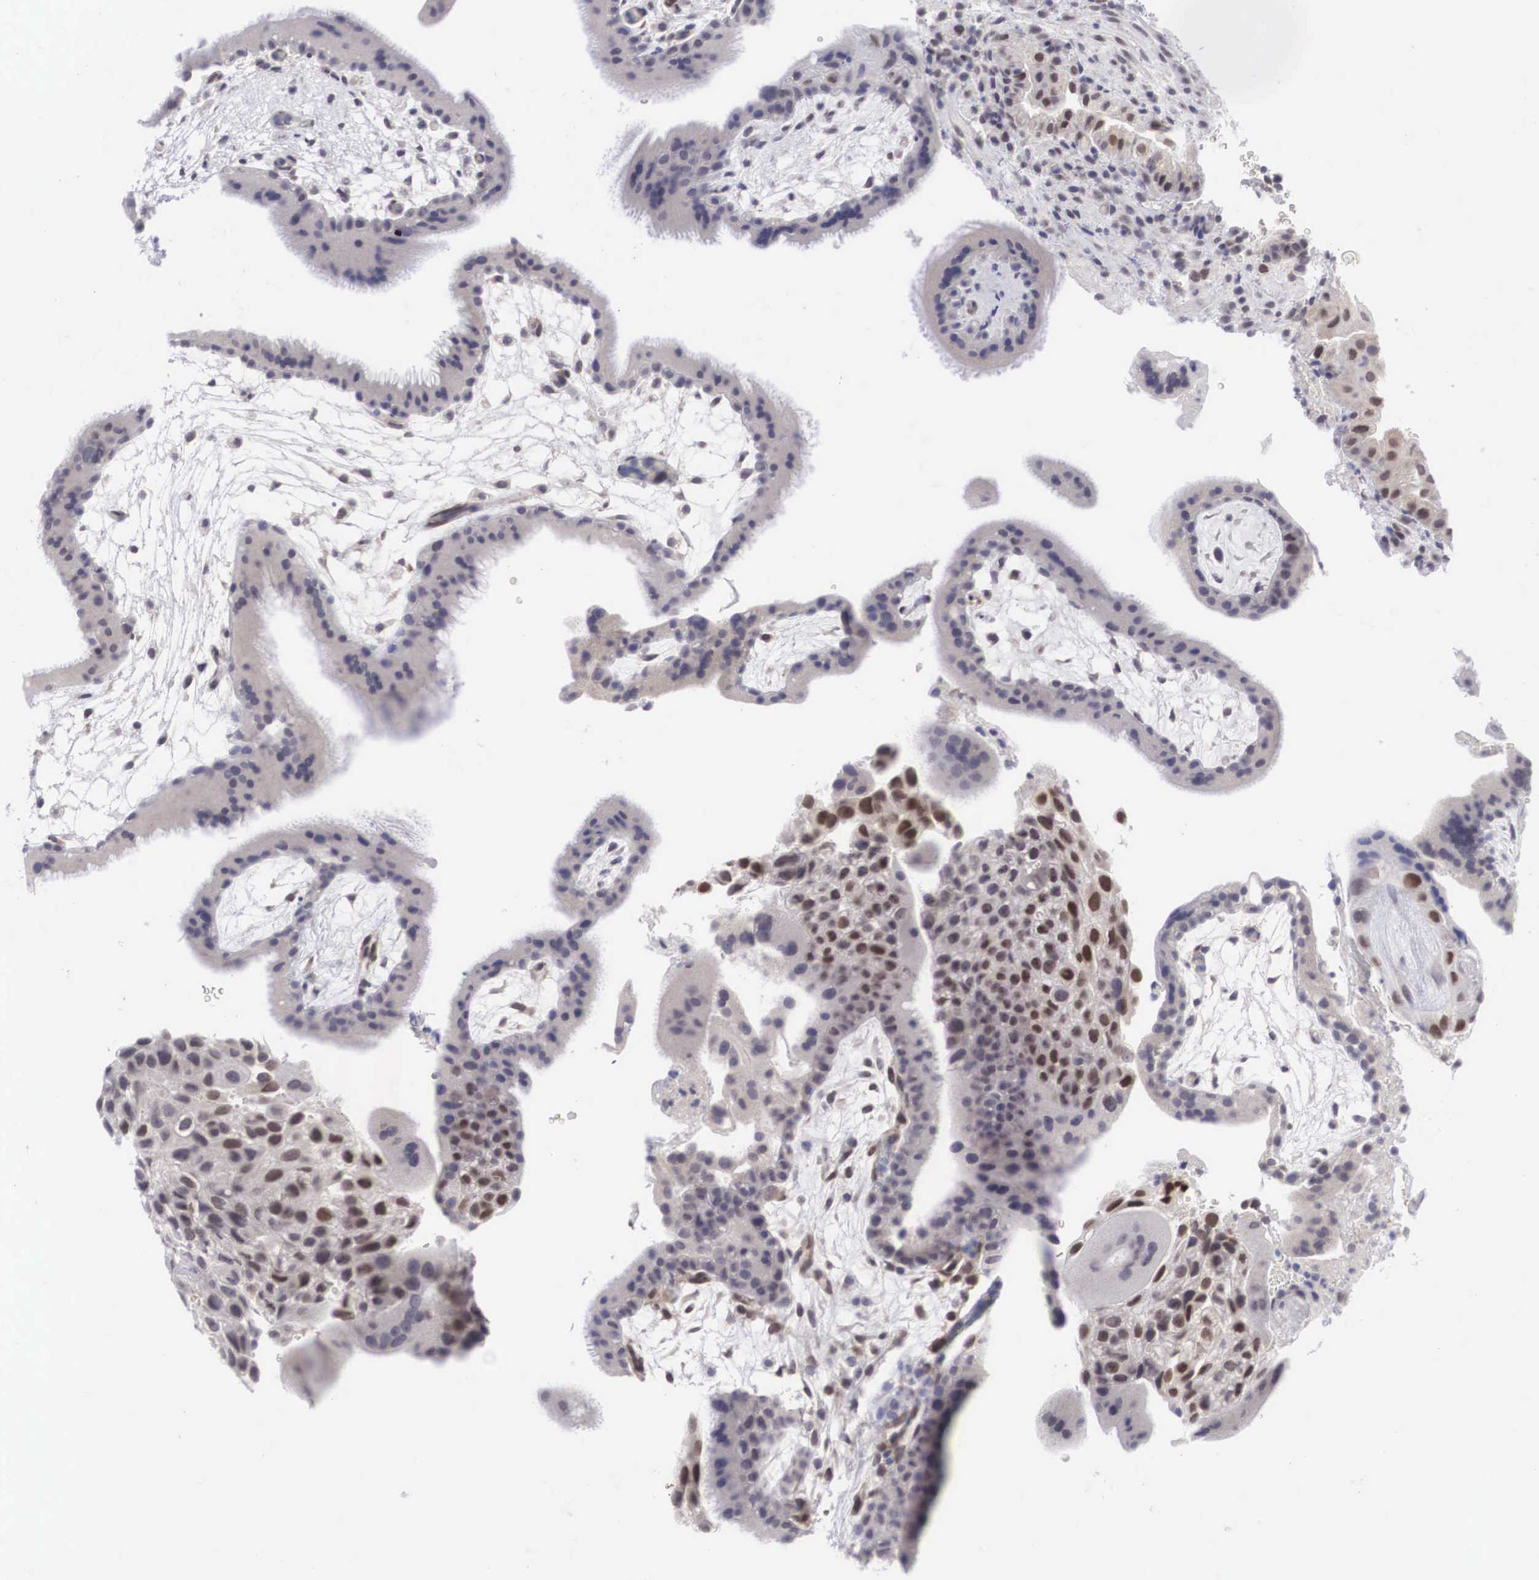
{"staining": {"intensity": "negative", "quantity": "none", "location": "none"}, "tissue": "placenta", "cell_type": "Decidual cells", "image_type": "normal", "snomed": [{"axis": "morphology", "description": "Normal tissue, NOS"}, {"axis": "topography", "description": "Placenta"}], "caption": "High magnification brightfield microscopy of benign placenta stained with DAB (3,3'-diaminobenzidine) (brown) and counterstained with hematoxylin (blue): decidual cells show no significant staining. (Brightfield microscopy of DAB (3,3'-diaminobenzidine) IHC at high magnification).", "gene": "SOX11", "patient": {"sex": "female", "age": 19}}